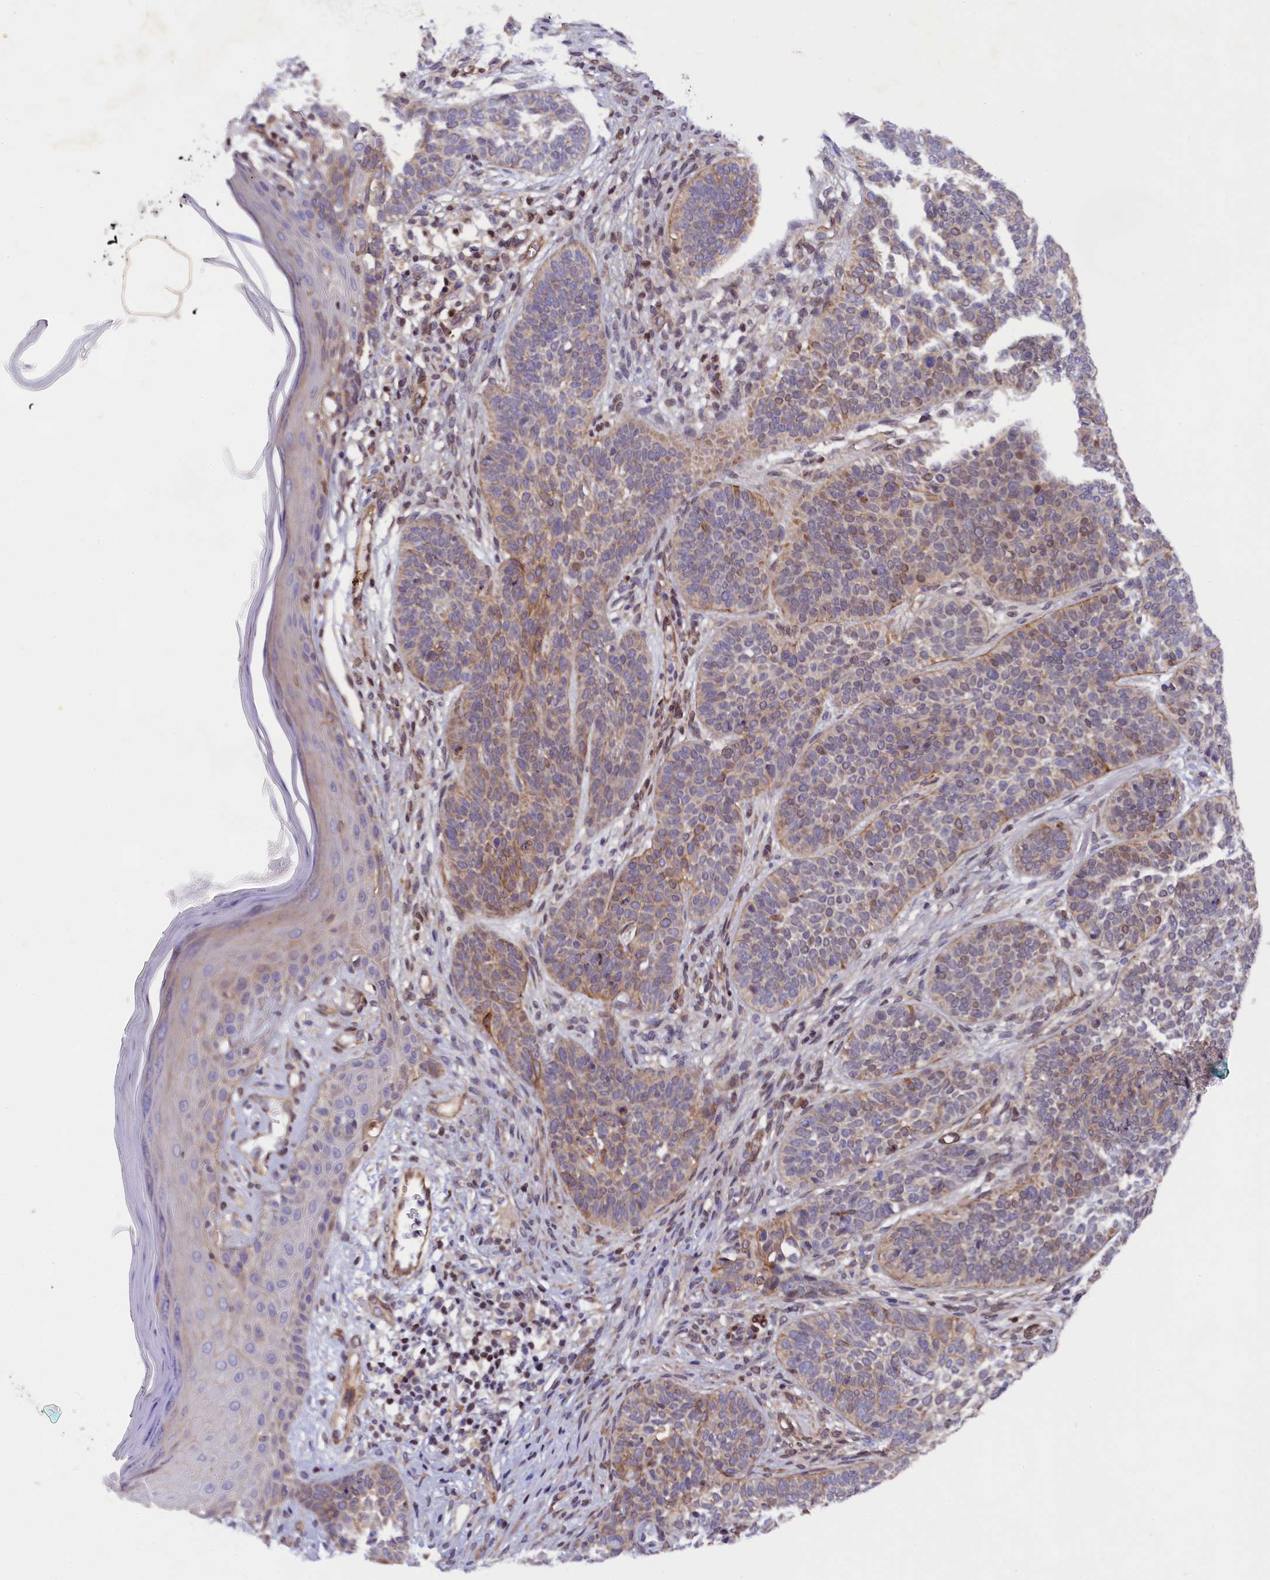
{"staining": {"intensity": "moderate", "quantity": "<25%", "location": "cytoplasmic/membranous"}, "tissue": "skin cancer", "cell_type": "Tumor cells", "image_type": "cancer", "snomed": [{"axis": "morphology", "description": "Basal cell carcinoma"}, {"axis": "topography", "description": "Skin"}], "caption": "This histopathology image shows immunohistochemistry staining of human skin basal cell carcinoma, with low moderate cytoplasmic/membranous expression in approximately <25% of tumor cells.", "gene": "SP4", "patient": {"sex": "male", "age": 85}}